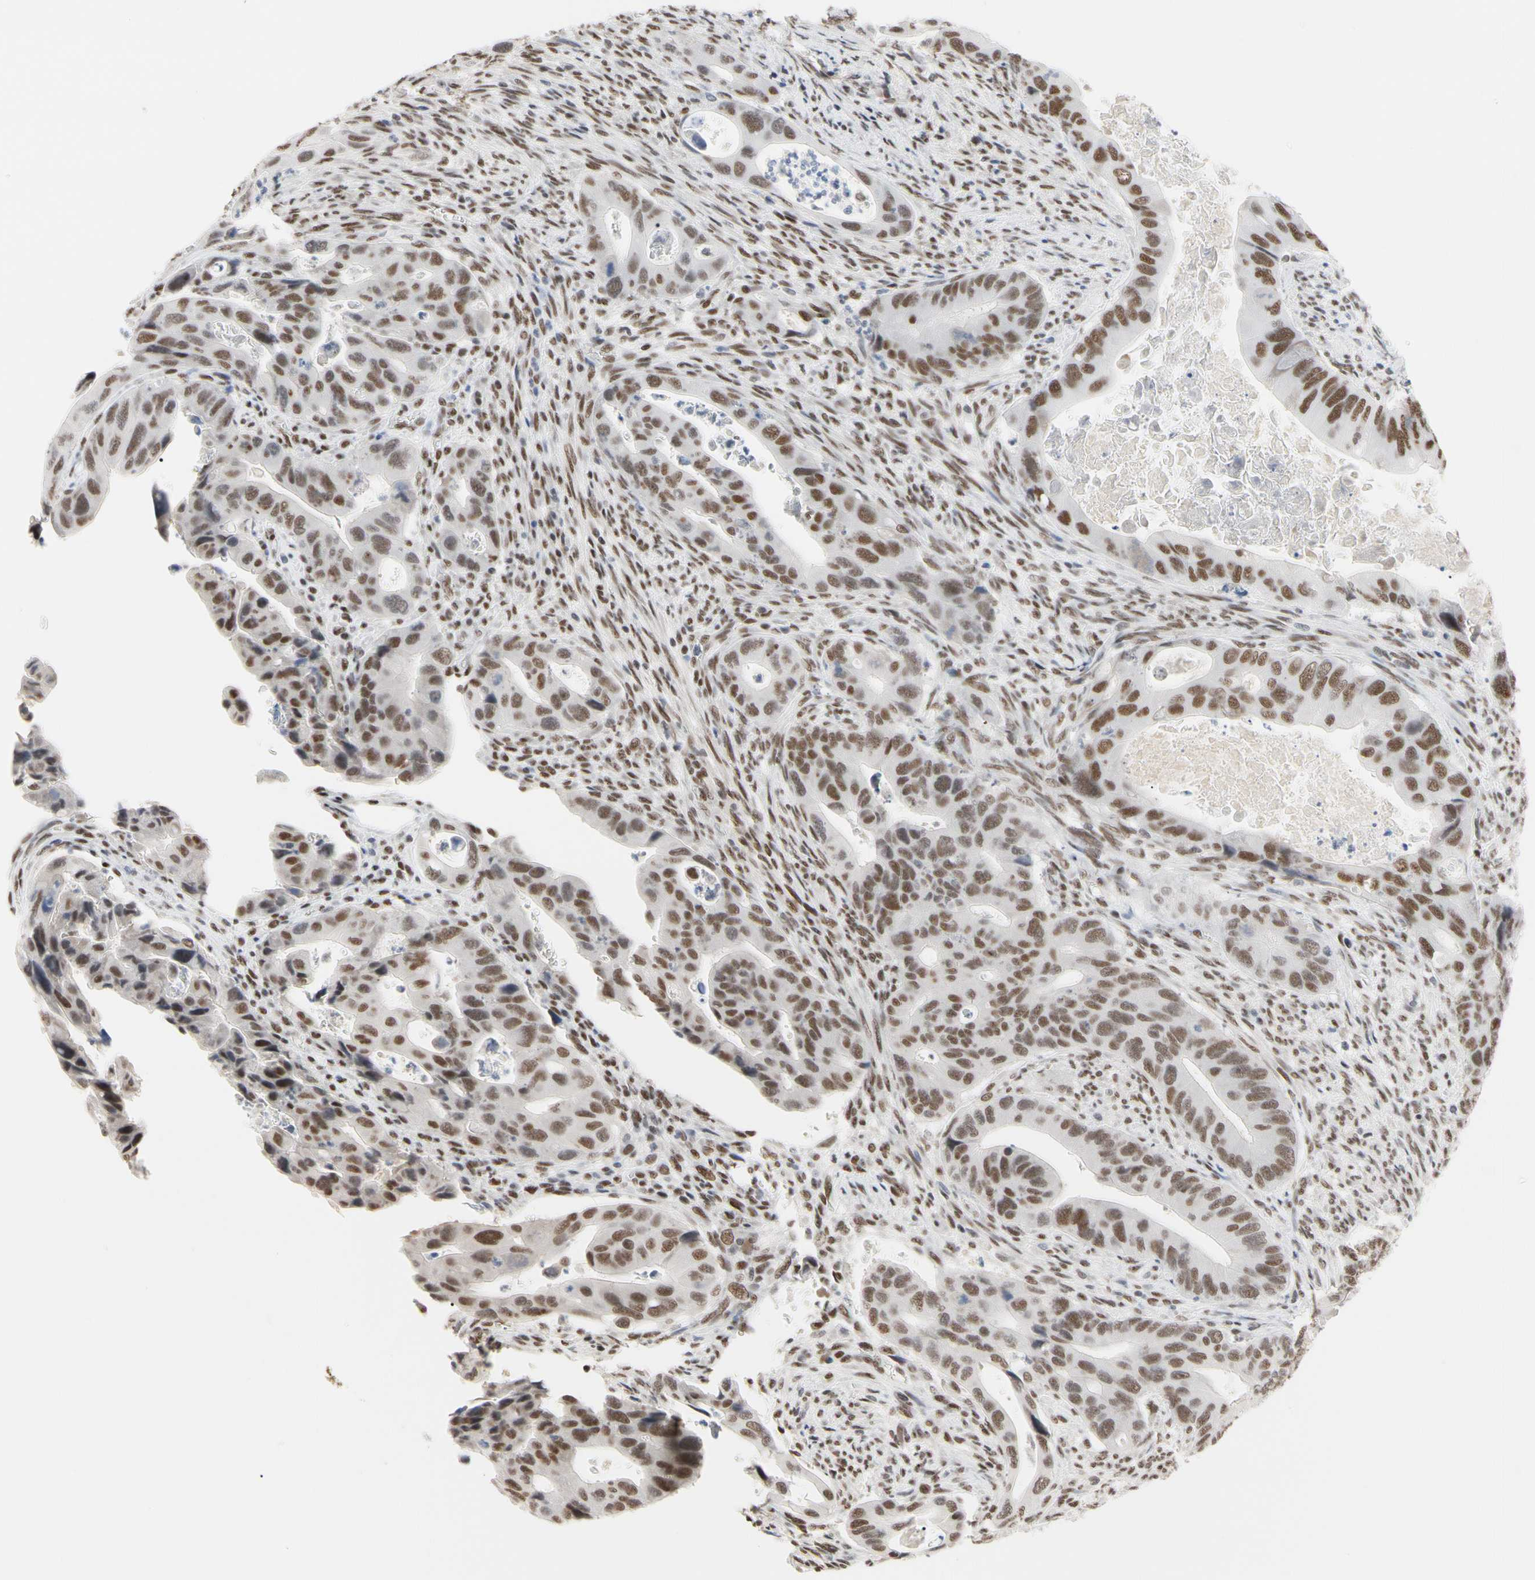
{"staining": {"intensity": "moderate", "quantity": ">75%", "location": "nuclear"}, "tissue": "colorectal cancer", "cell_type": "Tumor cells", "image_type": "cancer", "snomed": [{"axis": "morphology", "description": "Adenocarcinoma, NOS"}, {"axis": "topography", "description": "Rectum"}], "caption": "Immunohistochemistry (IHC) histopathology image of neoplastic tissue: human colorectal adenocarcinoma stained using immunohistochemistry reveals medium levels of moderate protein expression localized specifically in the nuclear of tumor cells, appearing as a nuclear brown color.", "gene": "FAM98B", "patient": {"sex": "female", "age": 57}}